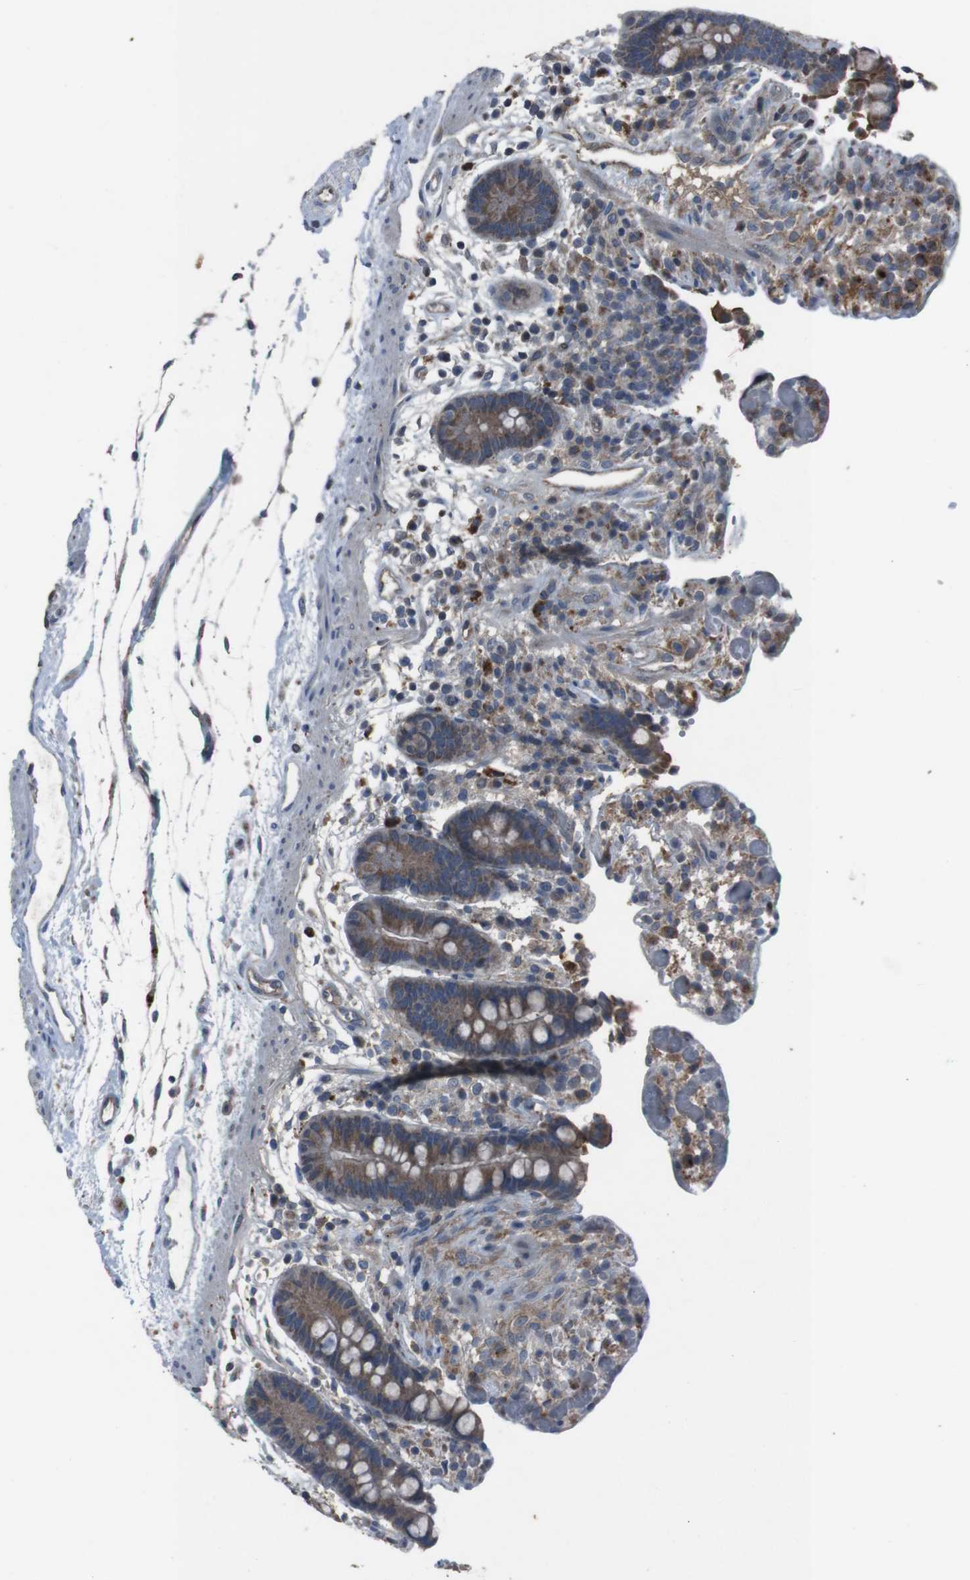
{"staining": {"intensity": "negative", "quantity": "none", "location": "none"}, "tissue": "colon", "cell_type": "Endothelial cells", "image_type": "normal", "snomed": [{"axis": "morphology", "description": "Normal tissue, NOS"}, {"axis": "topography", "description": "Colon"}], "caption": "An immunohistochemistry histopathology image of benign colon is shown. There is no staining in endothelial cells of colon. The staining is performed using DAB brown chromogen with nuclei counter-stained in using hematoxylin.", "gene": "EFNA5", "patient": {"sex": "male", "age": 73}}